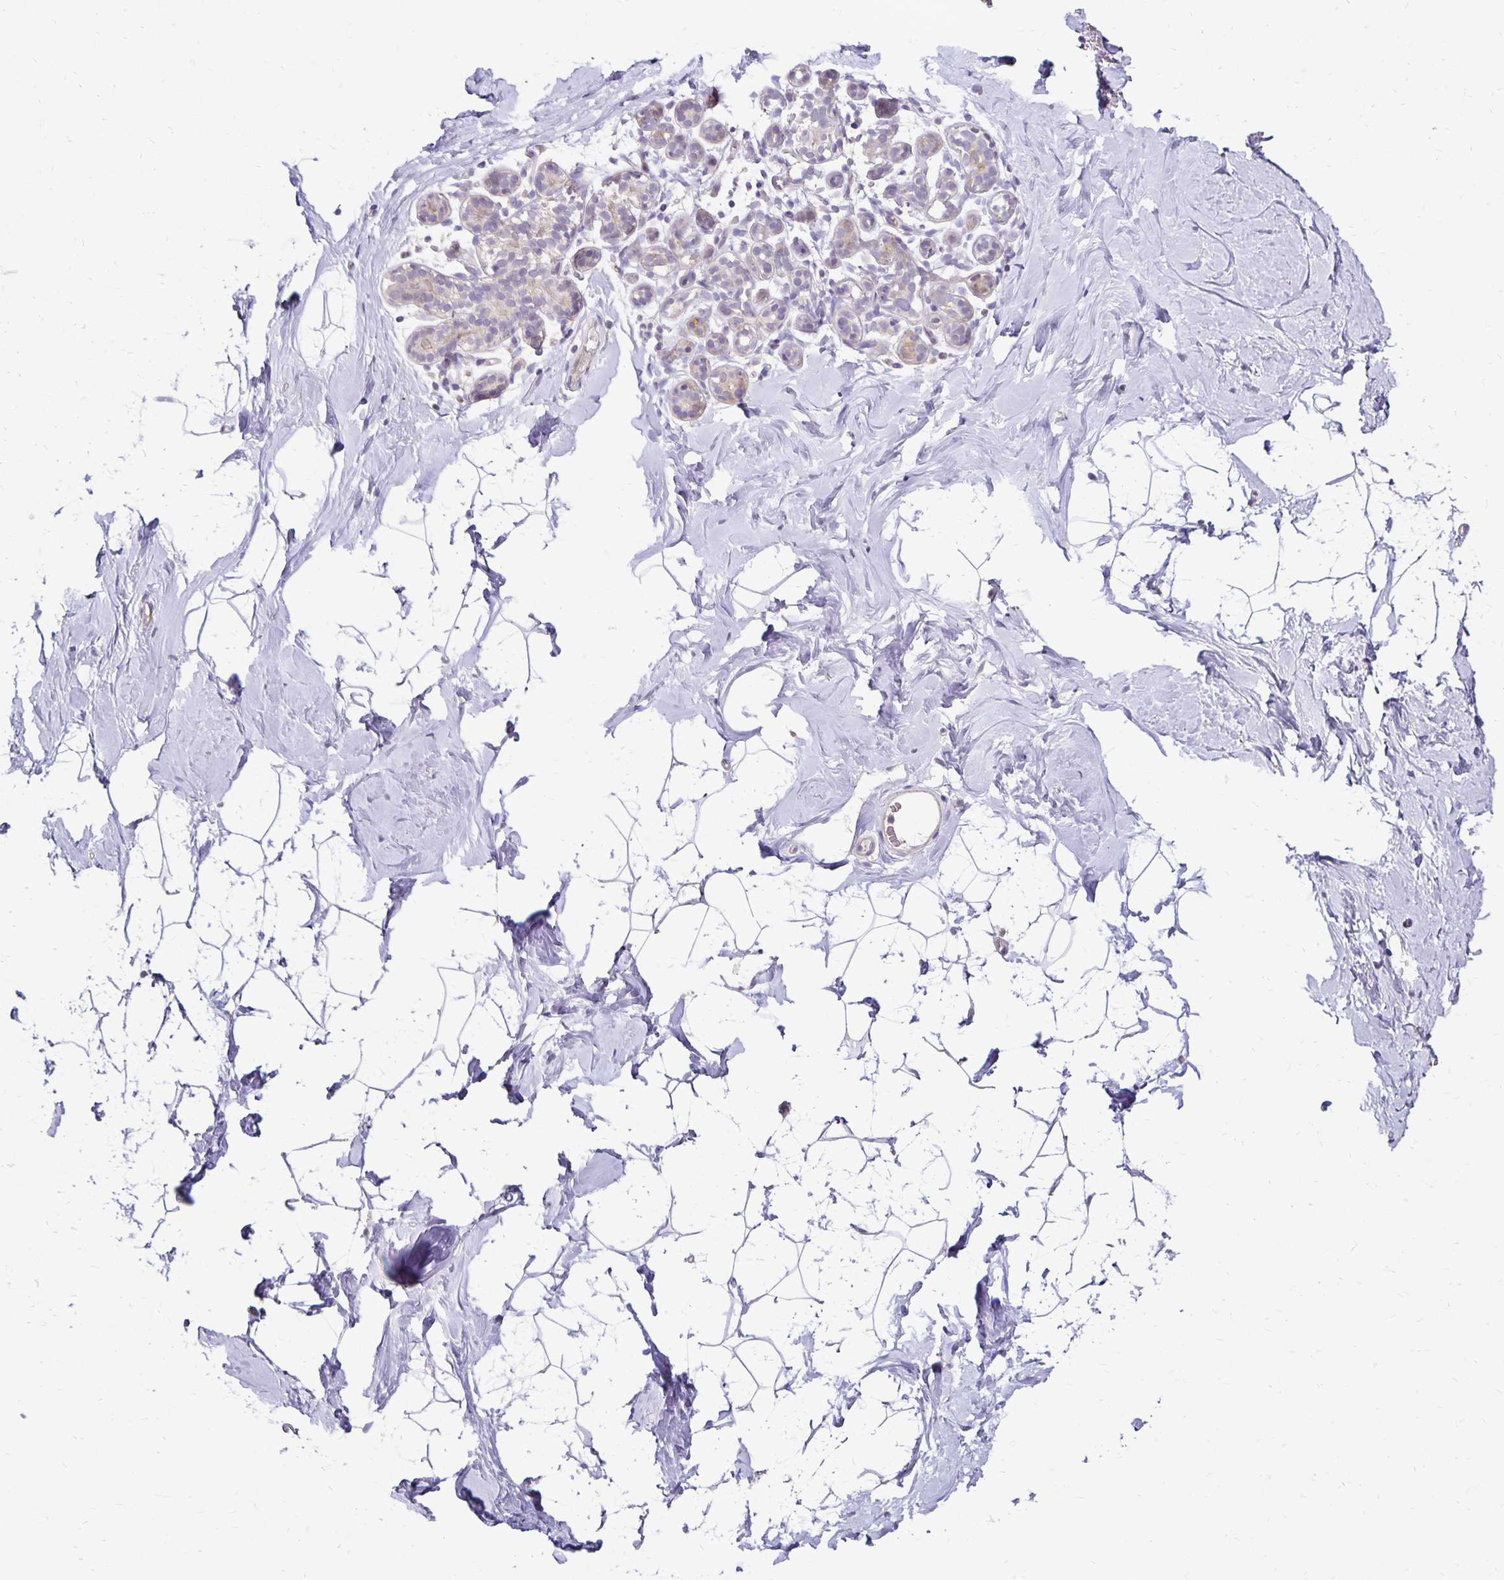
{"staining": {"intensity": "negative", "quantity": "none", "location": "none"}, "tissue": "breast", "cell_type": "Adipocytes", "image_type": "normal", "snomed": [{"axis": "morphology", "description": "Normal tissue, NOS"}, {"axis": "topography", "description": "Breast"}], "caption": "DAB (3,3'-diaminobenzidine) immunohistochemical staining of normal human breast exhibits no significant expression in adipocytes. The staining is performed using DAB (3,3'-diaminobenzidine) brown chromogen with nuclei counter-stained in using hematoxylin.", "gene": "CST6", "patient": {"sex": "female", "age": 32}}